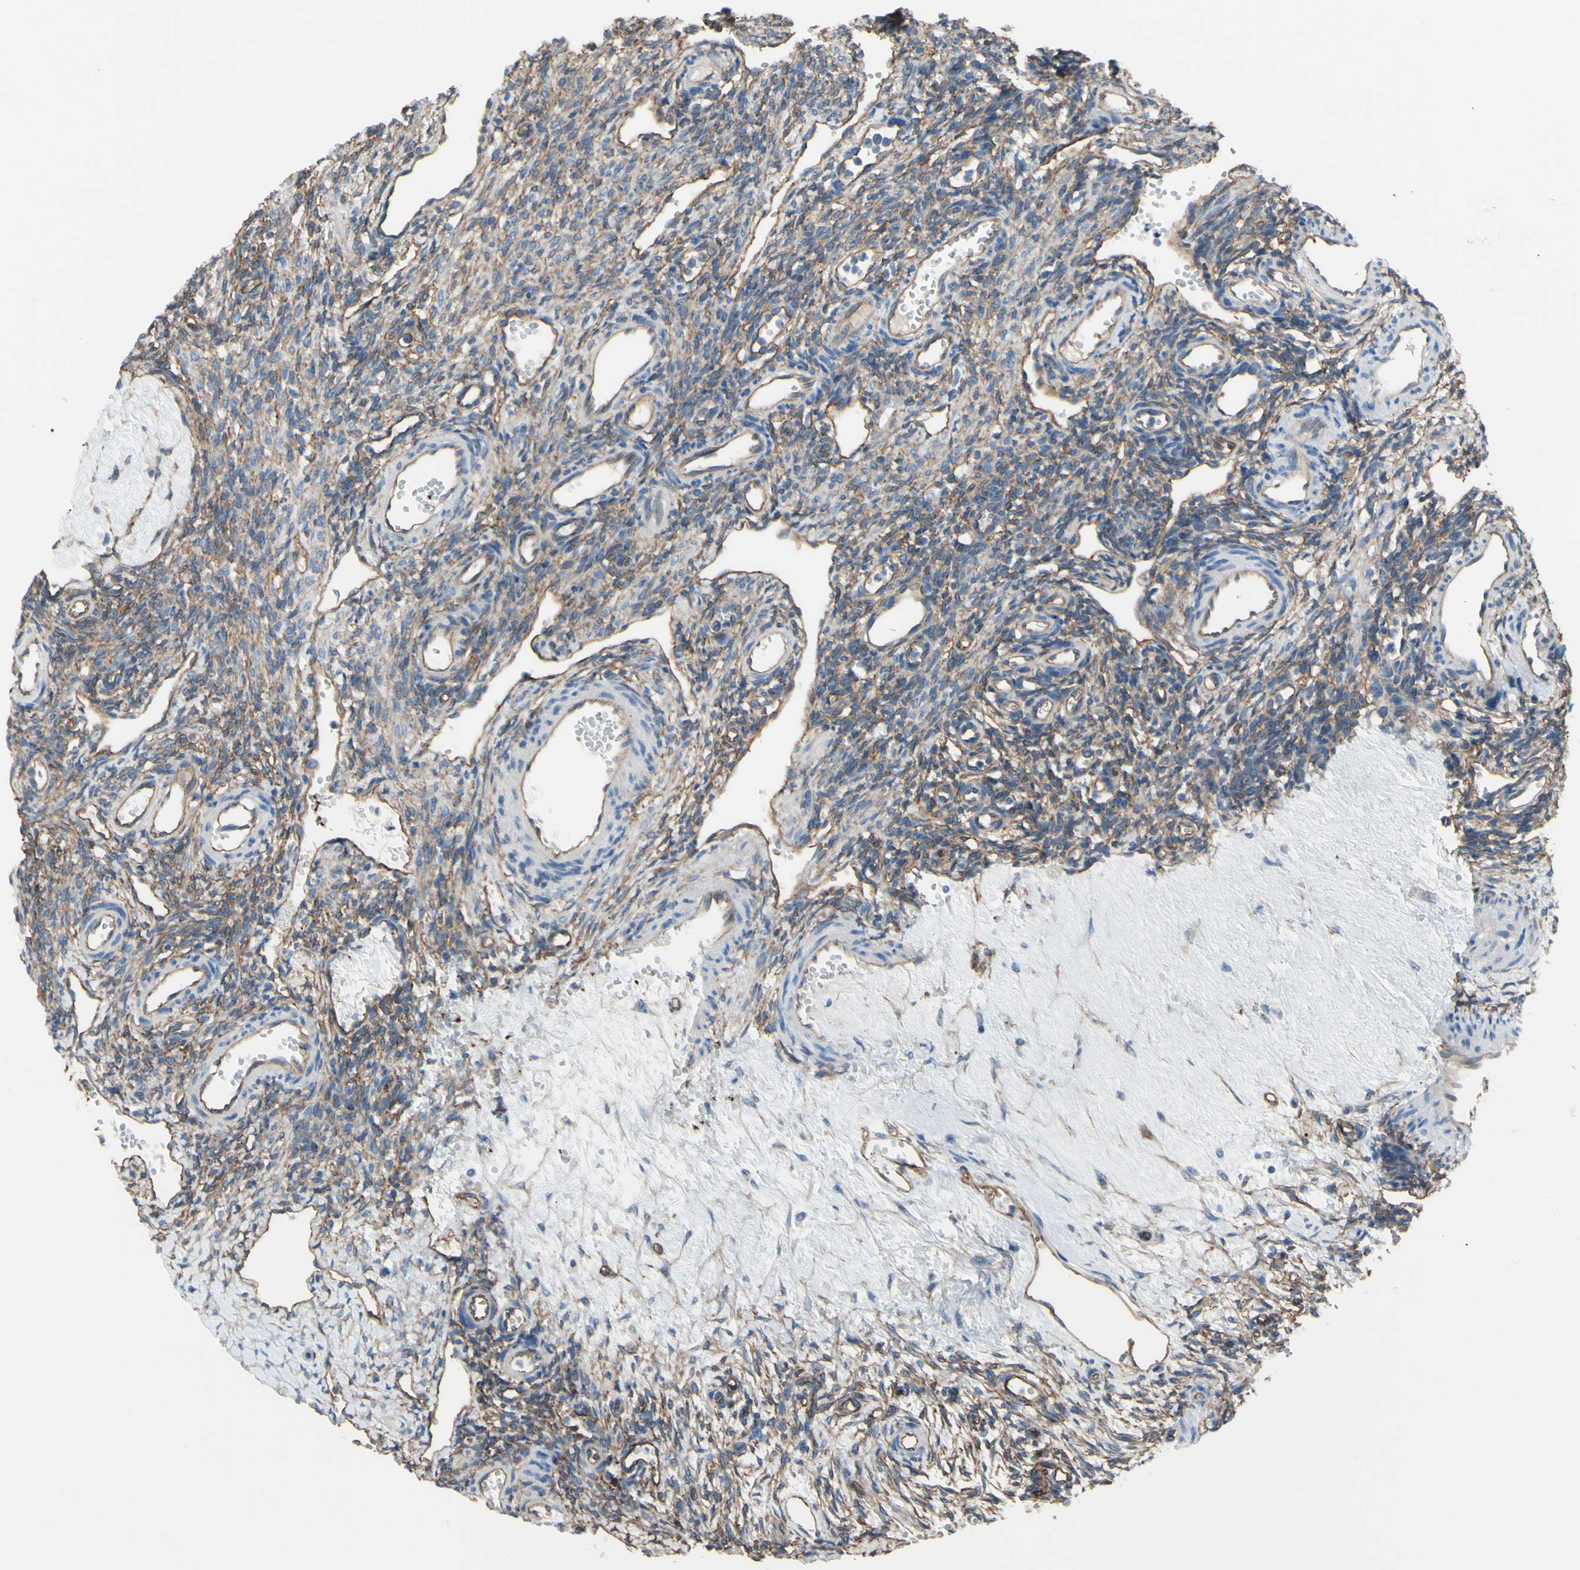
{"staining": {"intensity": "moderate", "quantity": ">75%", "location": "cytoplasmic/membranous"}, "tissue": "ovary", "cell_type": "Ovarian stroma cells", "image_type": "normal", "snomed": [{"axis": "morphology", "description": "Normal tissue, NOS"}, {"axis": "topography", "description": "Ovary"}], "caption": "High-magnification brightfield microscopy of benign ovary stained with DAB (3,3'-diaminobenzidine) (brown) and counterstained with hematoxylin (blue). ovarian stroma cells exhibit moderate cytoplasmic/membranous positivity is seen in about>75% of cells. The protein is stained brown, and the nuclei are stained in blue (DAB IHC with brightfield microscopy, high magnification).", "gene": "TPBG", "patient": {"sex": "female", "age": 33}}